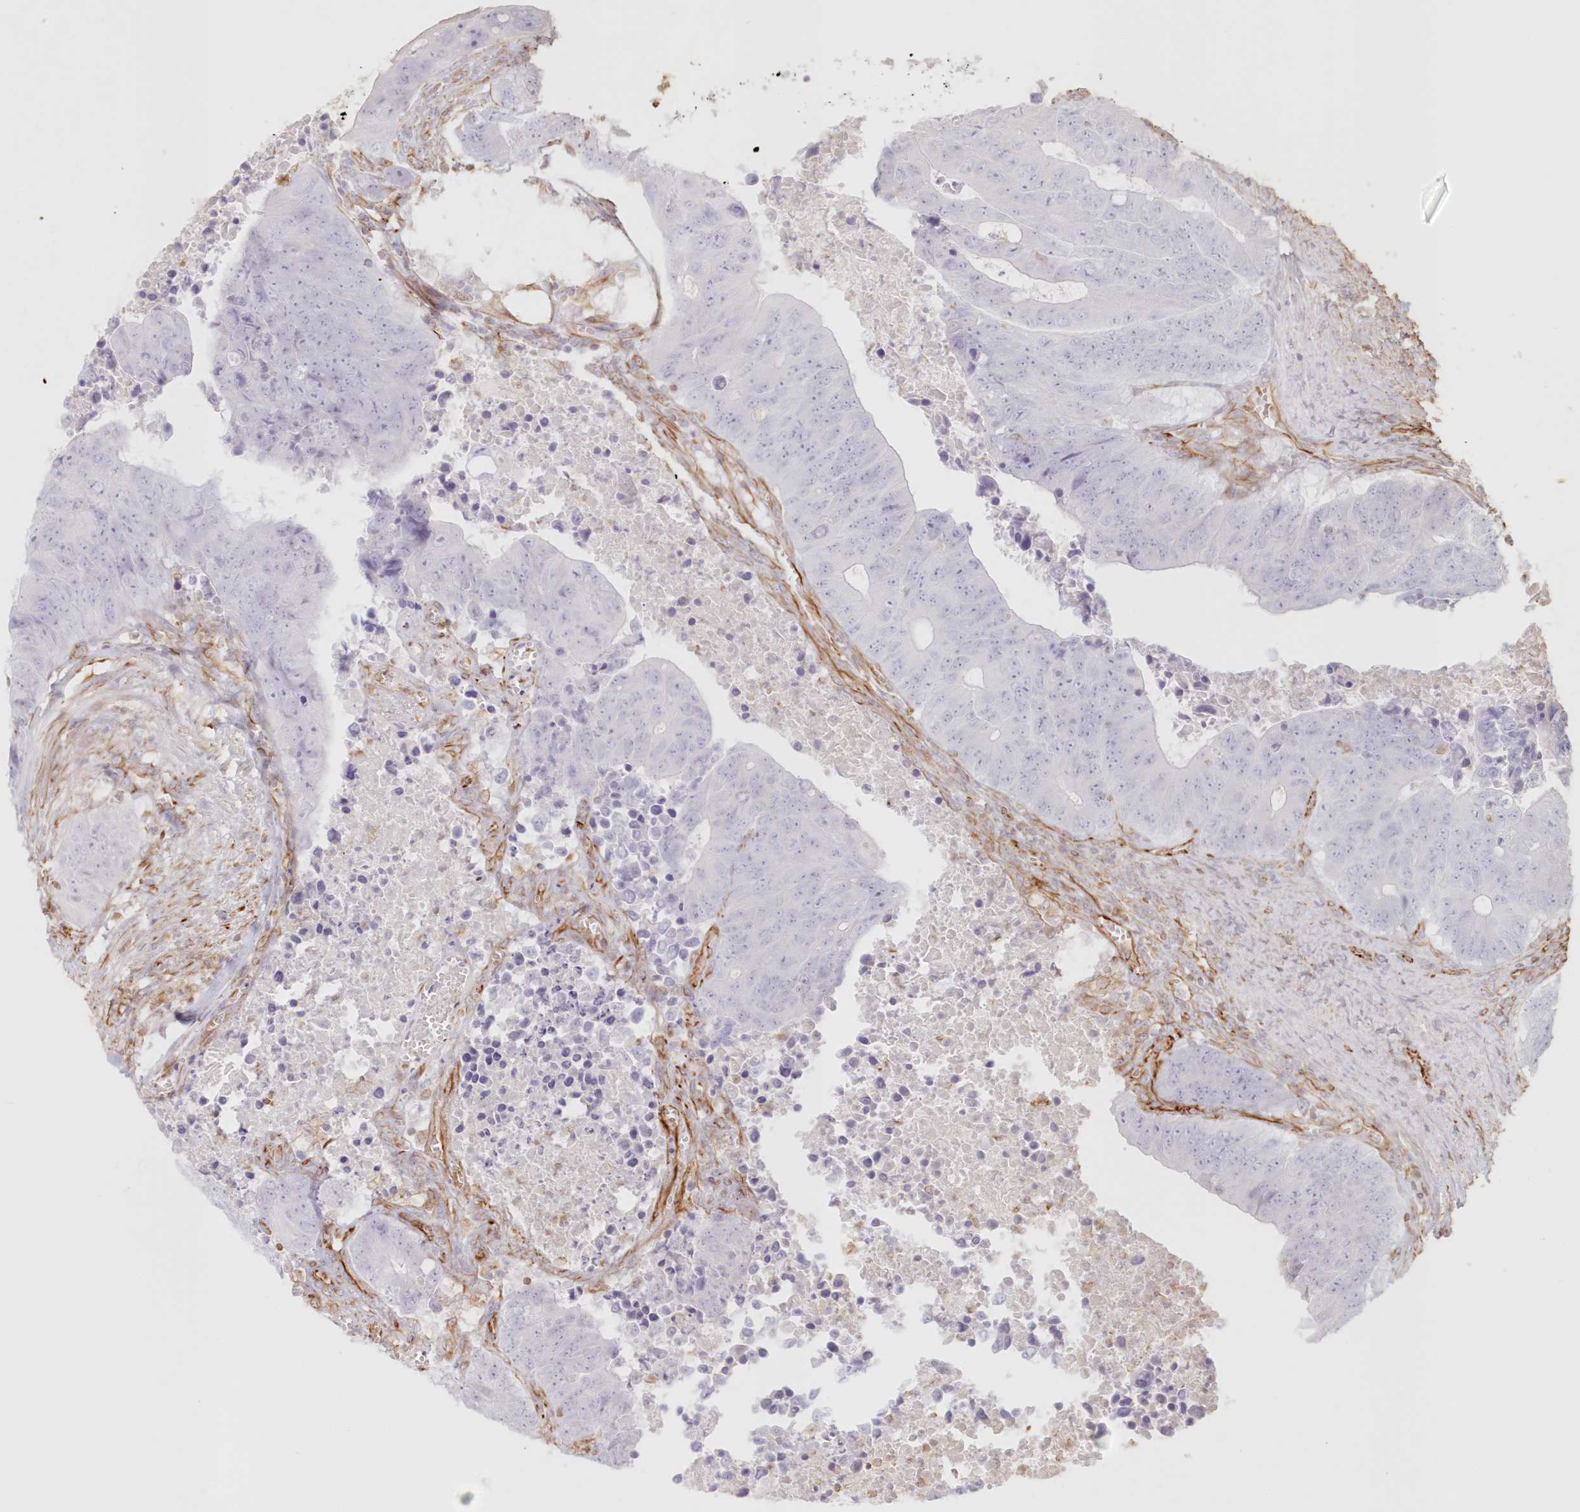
{"staining": {"intensity": "negative", "quantity": "none", "location": "none"}, "tissue": "colorectal cancer", "cell_type": "Tumor cells", "image_type": "cancer", "snomed": [{"axis": "morphology", "description": "Adenocarcinoma, NOS"}, {"axis": "topography", "description": "Colon"}], "caption": "A photomicrograph of human colorectal cancer (adenocarcinoma) is negative for staining in tumor cells.", "gene": "DMRTB1", "patient": {"sex": "male", "age": 87}}